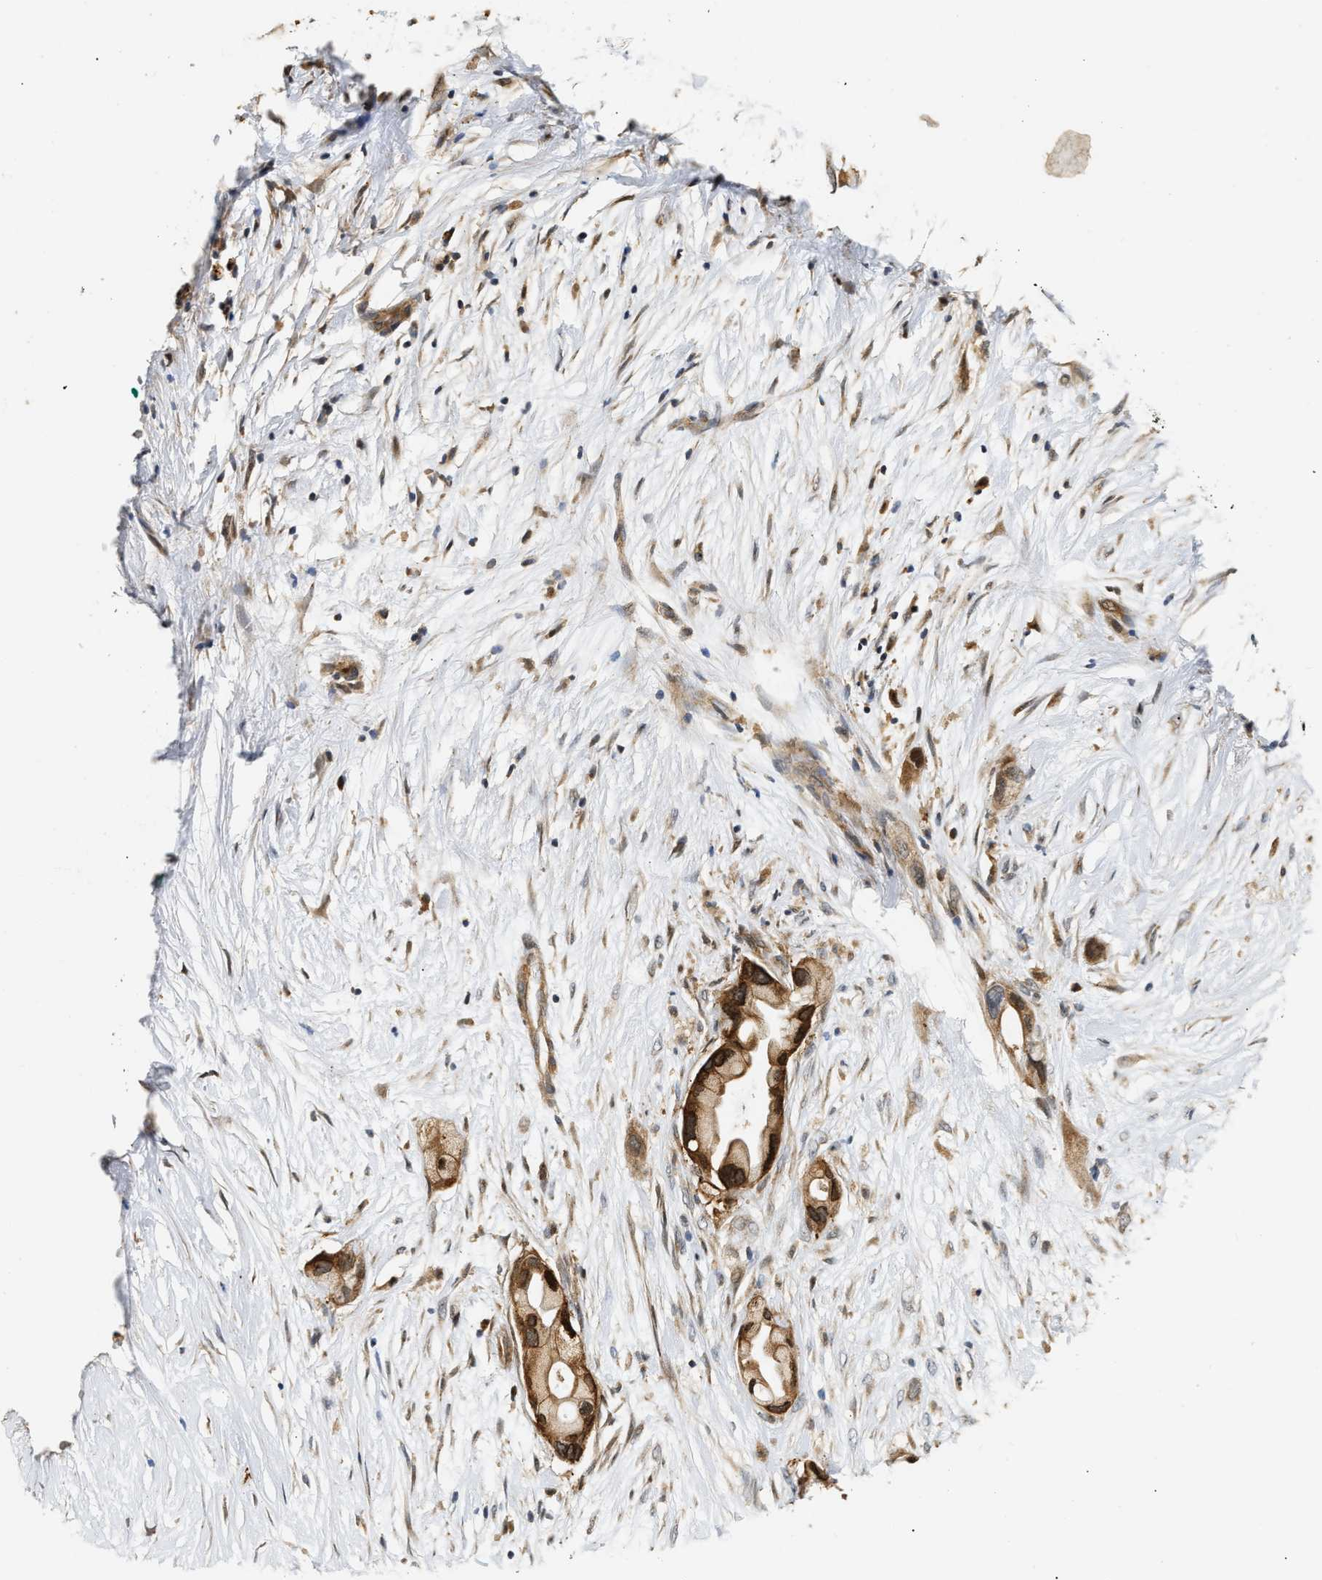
{"staining": {"intensity": "strong", "quantity": ">75%", "location": "cytoplasmic/membranous"}, "tissue": "pancreatic cancer", "cell_type": "Tumor cells", "image_type": "cancer", "snomed": [{"axis": "morphology", "description": "Adenocarcinoma, NOS"}, {"axis": "topography", "description": "Pancreas"}], "caption": "Adenocarcinoma (pancreatic) was stained to show a protein in brown. There is high levels of strong cytoplasmic/membranous staining in approximately >75% of tumor cells.", "gene": "EXTL2", "patient": {"sex": "female", "age": 59}}